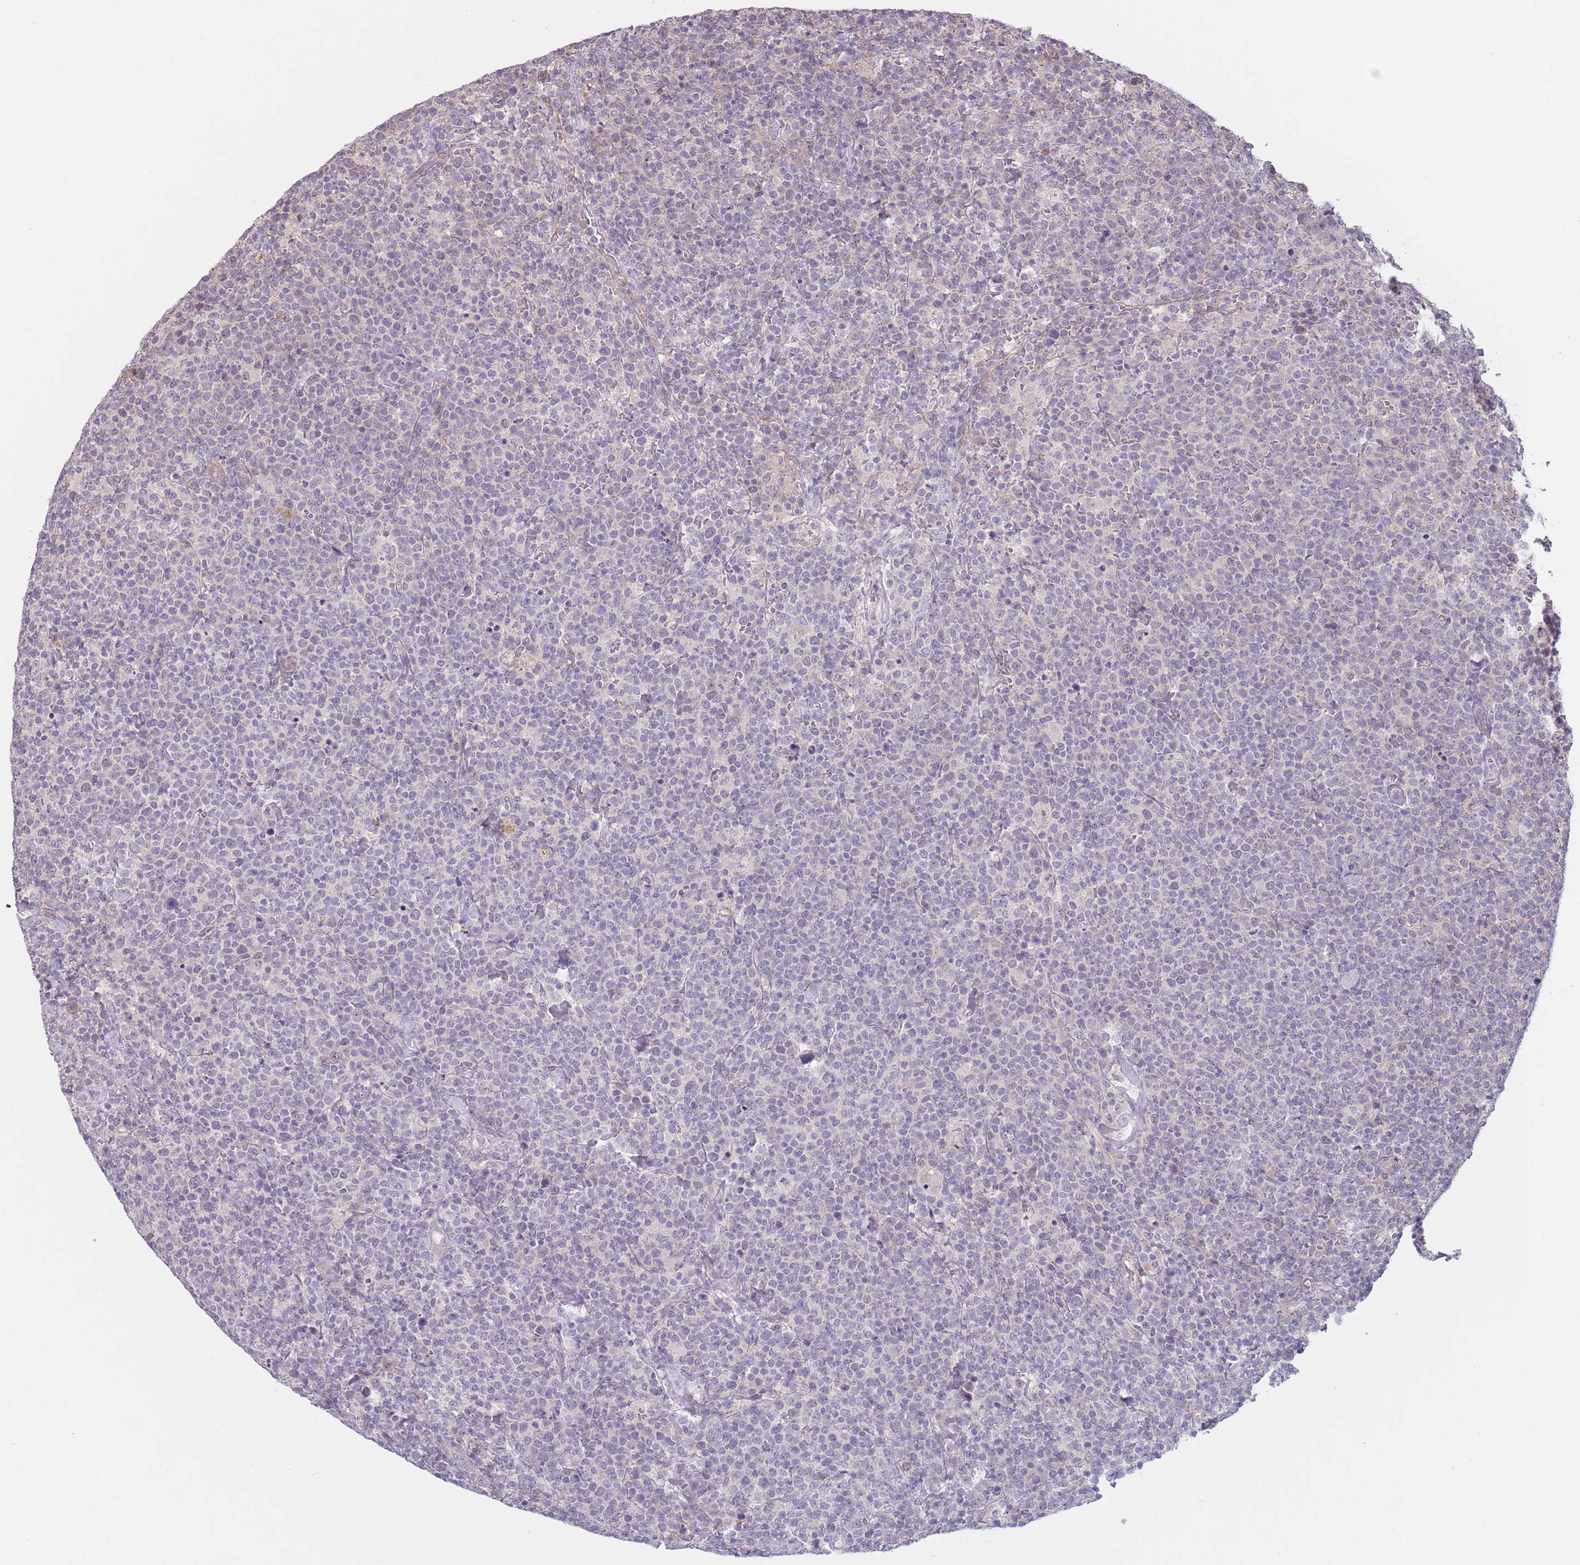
{"staining": {"intensity": "negative", "quantity": "none", "location": "none"}, "tissue": "lymphoma", "cell_type": "Tumor cells", "image_type": "cancer", "snomed": [{"axis": "morphology", "description": "Malignant lymphoma, non-Hodgkin's type, High grade"}, {"axis": "topography", "description": "Lymph node"}], "caption": "A high-resolution histopathology image shows immunohistochemistry staining of lymphoma, which exhibits no significant expression in tumor cells. (Immunohistochemistry (ihc), brightfield microscopy, high magnification).", "gene": "LDHD", "patient": {"sex": "male", "age": 61}}